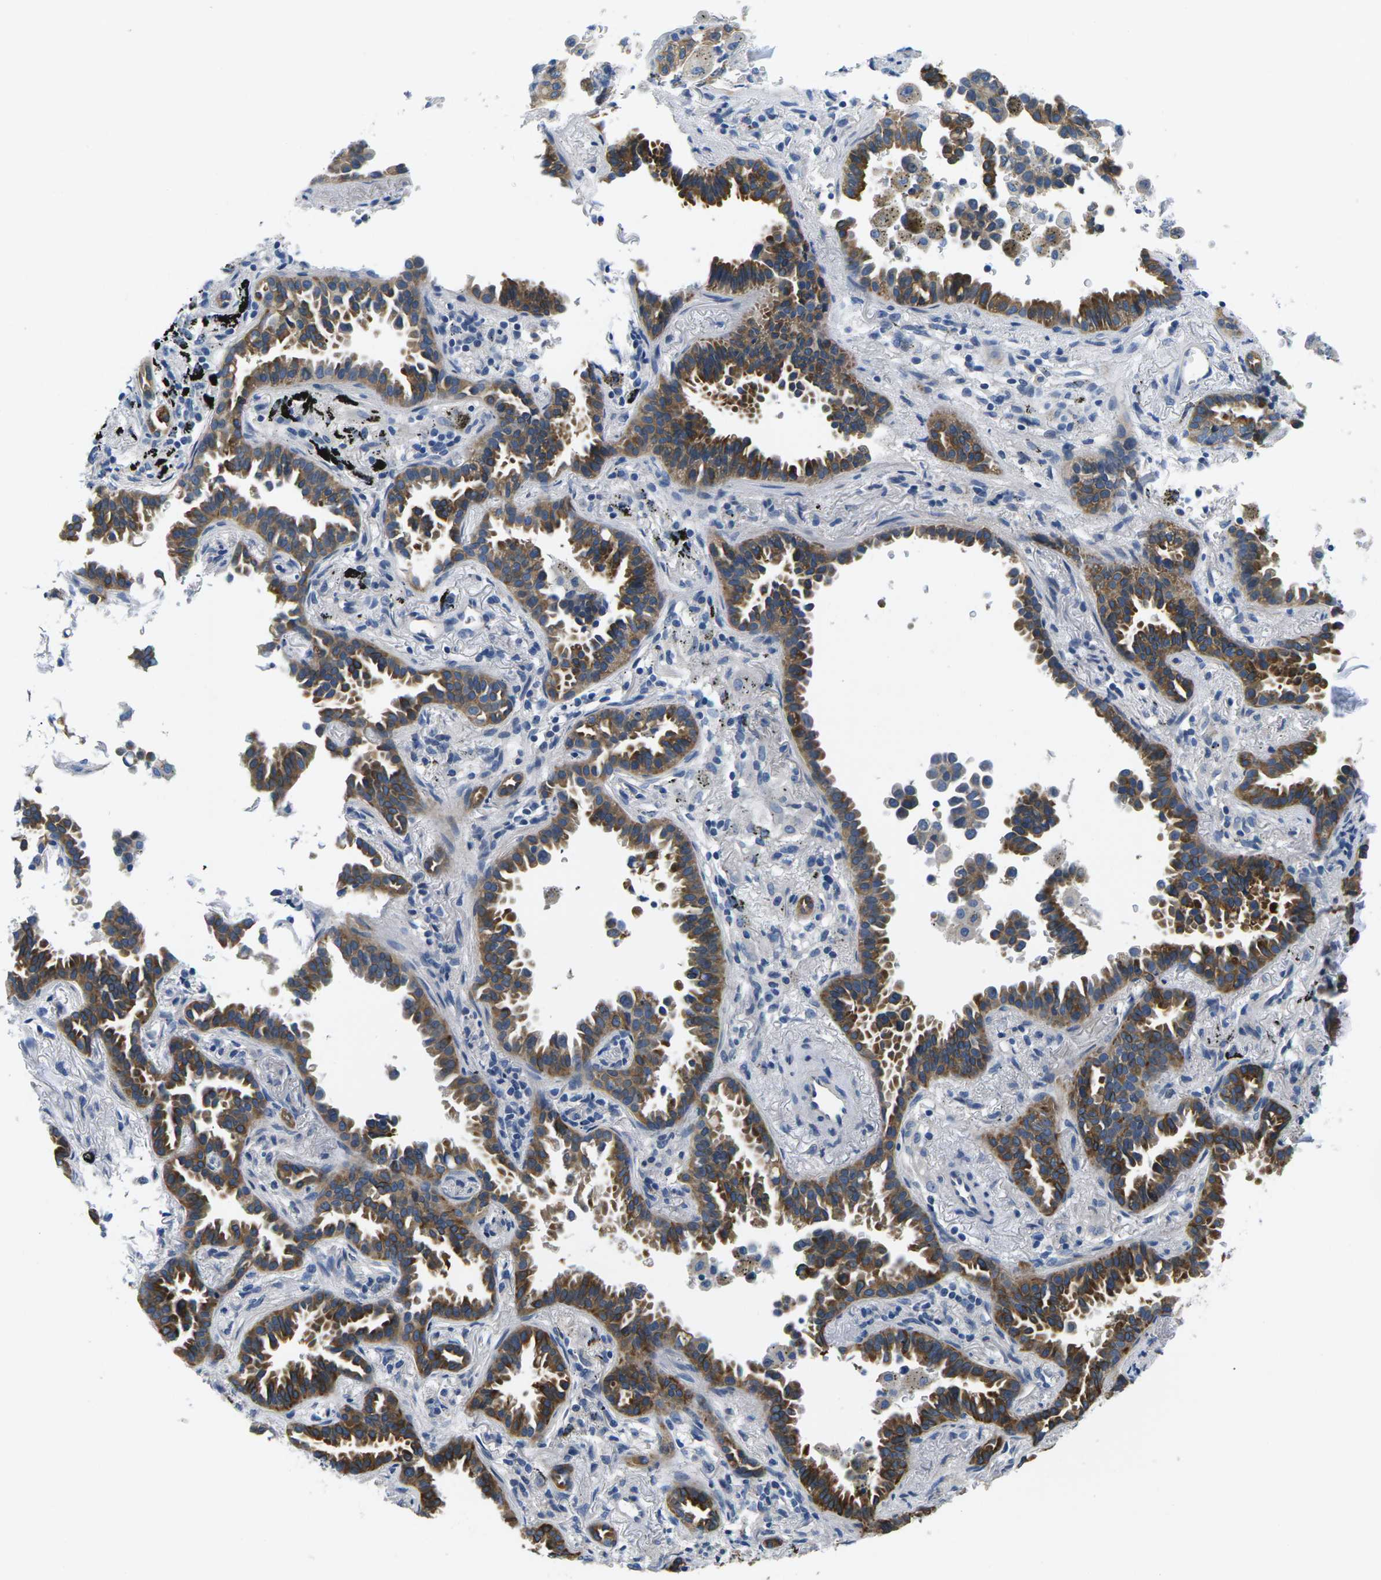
{"staining": {"intensity": "strong", "quantity": "25%-75%", "location": "cytoplasmic/membranous"}, "tissue": "lung cancer", "cell_type": "Tumor cells", "image_type": "cancer", "snomed": [{"axis": "morphology", "description": "Normal tissue, NOS"}, {"axis": "morphology", "description": "Adenocarcinoma, NOS"}, {"axis": "topography", "description": "Lung"}], "caption": "Adenocarcinoma (lung) was stained to show a protein in brown. There is high levels of strong cytoplasmic/membranous staining in about 25%-75% of tumor cells. The protein of interest is stained brown, and the nuclei are stained in blue (DAB IHC with brightfield microscopy, high magnification).", "gene": "TSPAN2", "patient": {"sex": "male", "age": 59}}